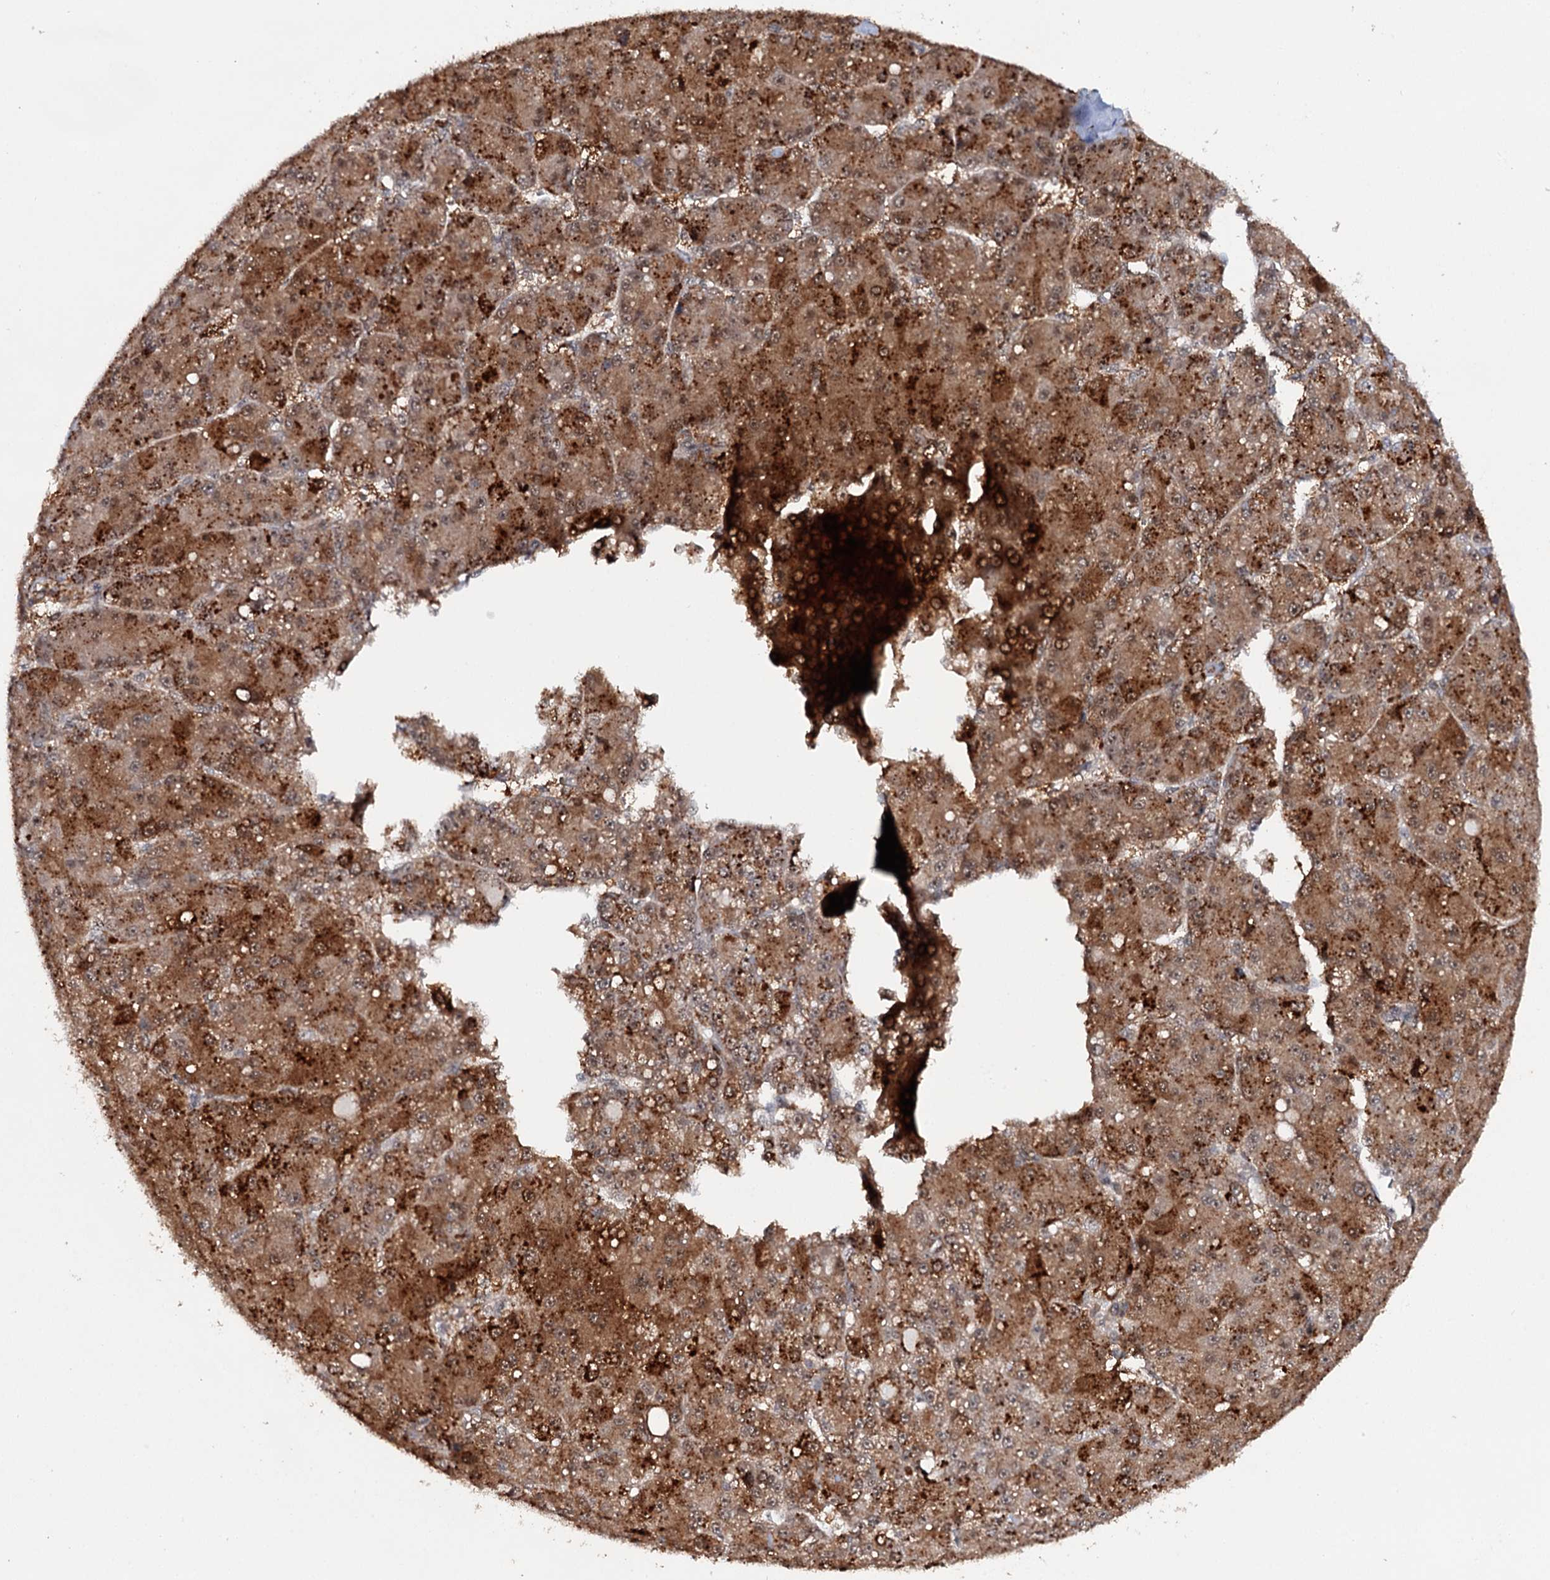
{"staining": {"intensity": "moderate", "quantity": ">75%", "location": "cytoplasmic/membranous,nuclear"}, "tissue": "liver cancer", "cell_type": "Tumor cells", "image_type": "cancer", "snomed": [{"axis": "morphology", "description": "Carcinoma, Hepatocellular, NOS"}, {"axis": "topography", "description": "Liver"}], "caption": "Immunohistochemistry (DAB) staining of liver cancer demonstrates moderate cytoplasmic/membranous and nuclear protein staining in approximately >75% of tumor cells.", "gene": "BUD13", "patient": {"sex": "male", "age": 67}}